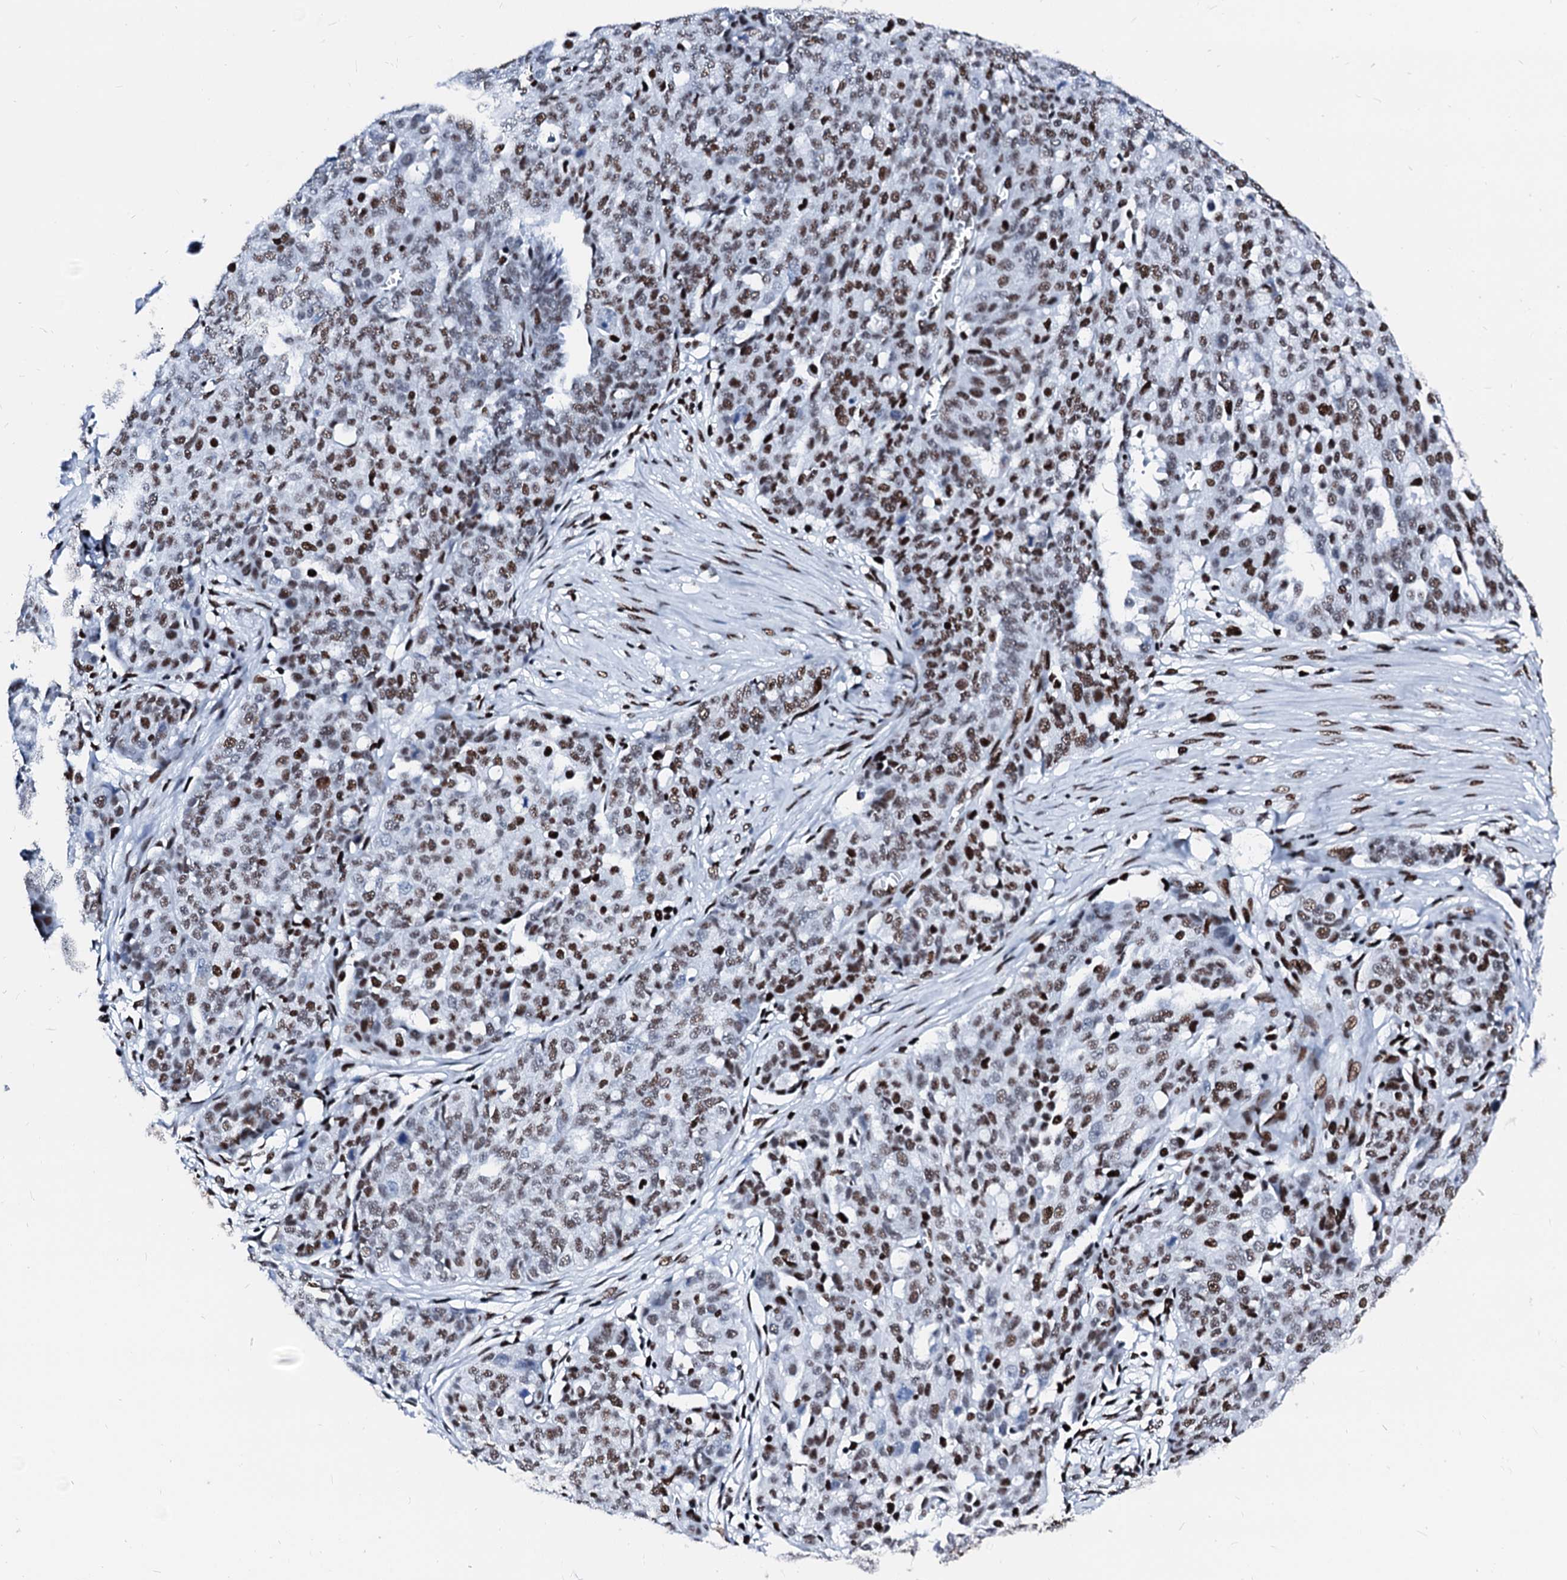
{"staining": {"intensity": "moderate", "quantity": ">75%", "location": "nuclear"}, "tissue": "ovarian cancer", "cell_type": "Tumor cells", "image_type": "cancer", "snomed": [{"axis": "morphology", "description": "Cystadenocarcinoma, serous, NOS"}, {"axis": "topography", "description": "Soft tissue"}, {"axis": "topography", "description": "Ovary"}], "caption": "An image of human ovarian cancer stained for a protein shows moderate nuclear brown staining in tumor cells.", "gene": "RALY", "patient": {"sex": "female", "age": 57}}